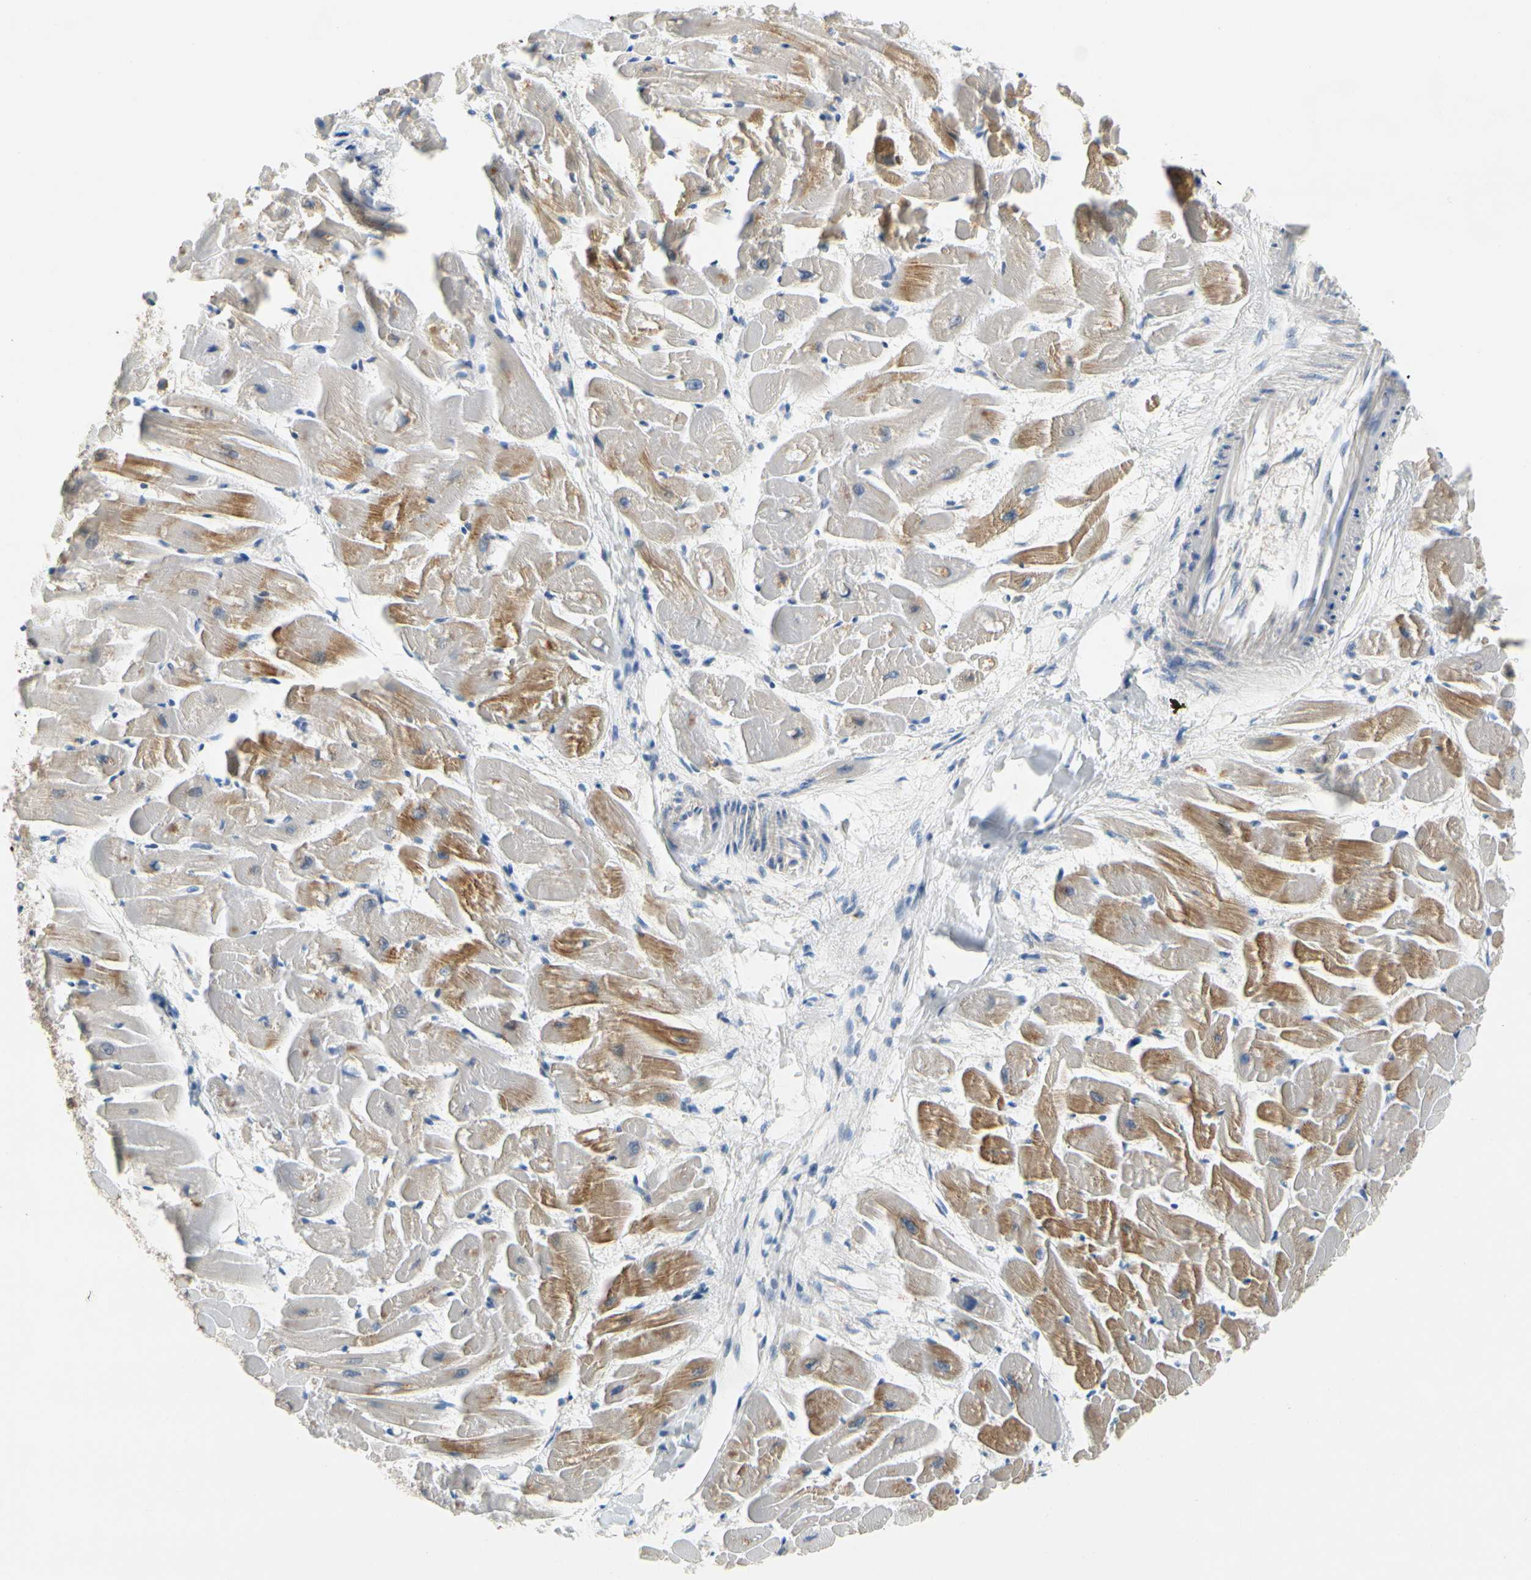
{"staining": {"intensity": "moderate", "quantity": "25%-75%", "location": "cytoplasmic/membranous"}, "tissue": "heart muscle", "cell_type": "Cardiomyocytes", "image_type": "normal", "snomed": [{"axis": "morphology", "description": "Normal tissue, NOS"}, {"axis": "topography", "description": "Heart"}], "caption": "Brown immunohistochemical staining in benign human heart muscle demonstrates moderate cytoplasmic/membranous expression in about 25%-75% of cardiomyocytes. (IHC, brightfield microscopy, high magnification).", "gene": "CNDP1", "patient": {"sex": "female", "age": 19}}